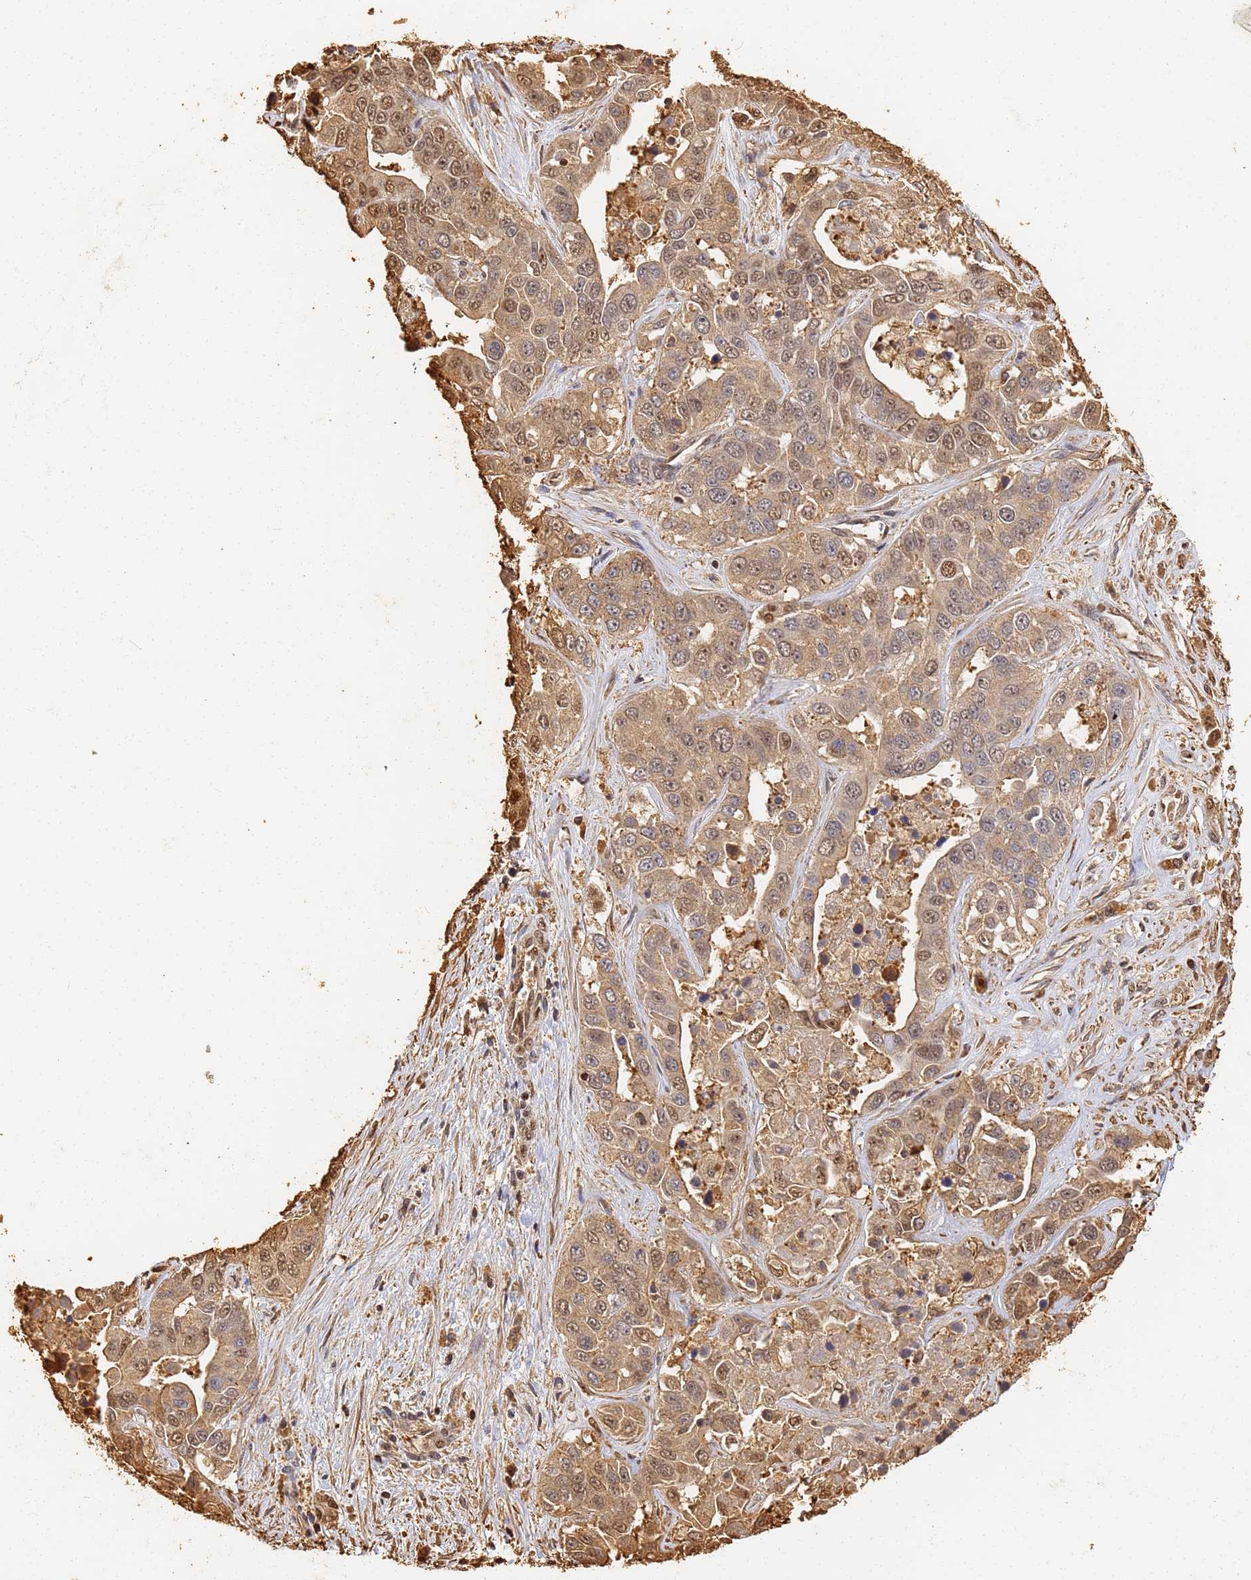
{"staining": {"intensity": "weak", "quantity": ">75%", "location": "cytoplasmic/membranous,nuclear"}, "tissue": "liver cancer", "cell_type": "Tumor cells", "image_type": "cancer", "snomed": [{"axis": "morphology", "description": "Cholangiocarcinoma"}, {"axis": "topography", "description": "Liver"}], "caption": "The micrograph shows a brown stain indicating the presence of a protein in the cytoplasmic/membranous and nuclear of tumor cells in liver cancer. The staining was performed using DAB (3,3'-diaminobenzidine), with brown indicating positive protein expression. Nuclei are stained blue with hematoxylin.", "gene": "JAK2", "patient": {"sex": "female", "age": 52}}